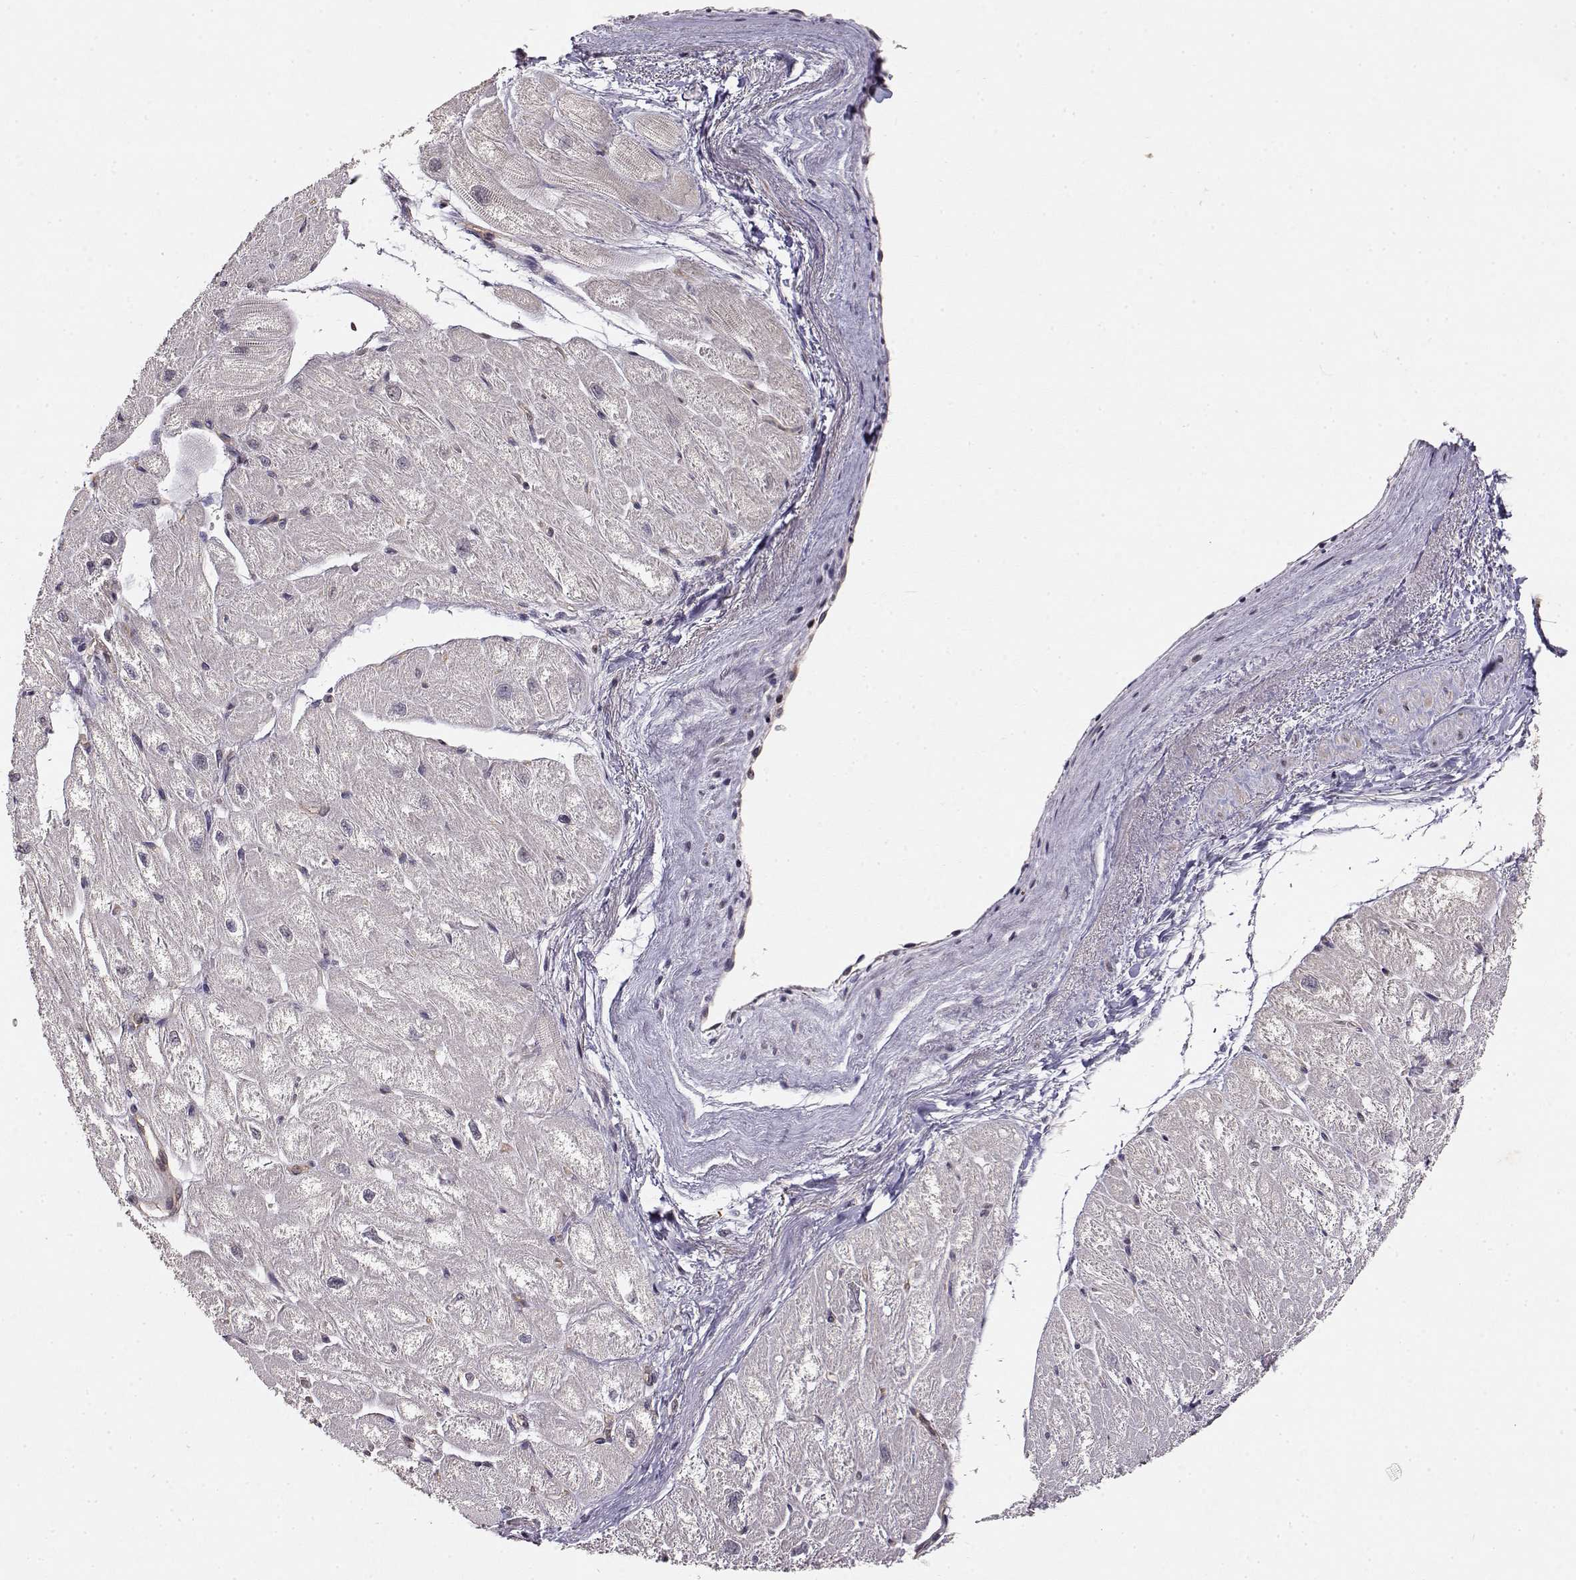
{"staining": {"intensity": "negative", "quantity": "none", "location": "none"}, "tissue": "heart muscle", "cell_type": "Cardiomyocytes", "image_type": "normal", "snomed": [{"axis": "morphology", "description": "Normal tissue, NOS"}, {"axis": "topography", "description": "Heart"}], "caption": "IHC image of unremarkable heart muscle: human heart muscle stained with DAB (3,3'-diaminobenzidine) exhibits no significant protein staining in cardiomyocytes. (DAB IHC with hematoxylin counter stain).", "gene": "IFITM1", "patient": {"sex": "male", "age": 61}}